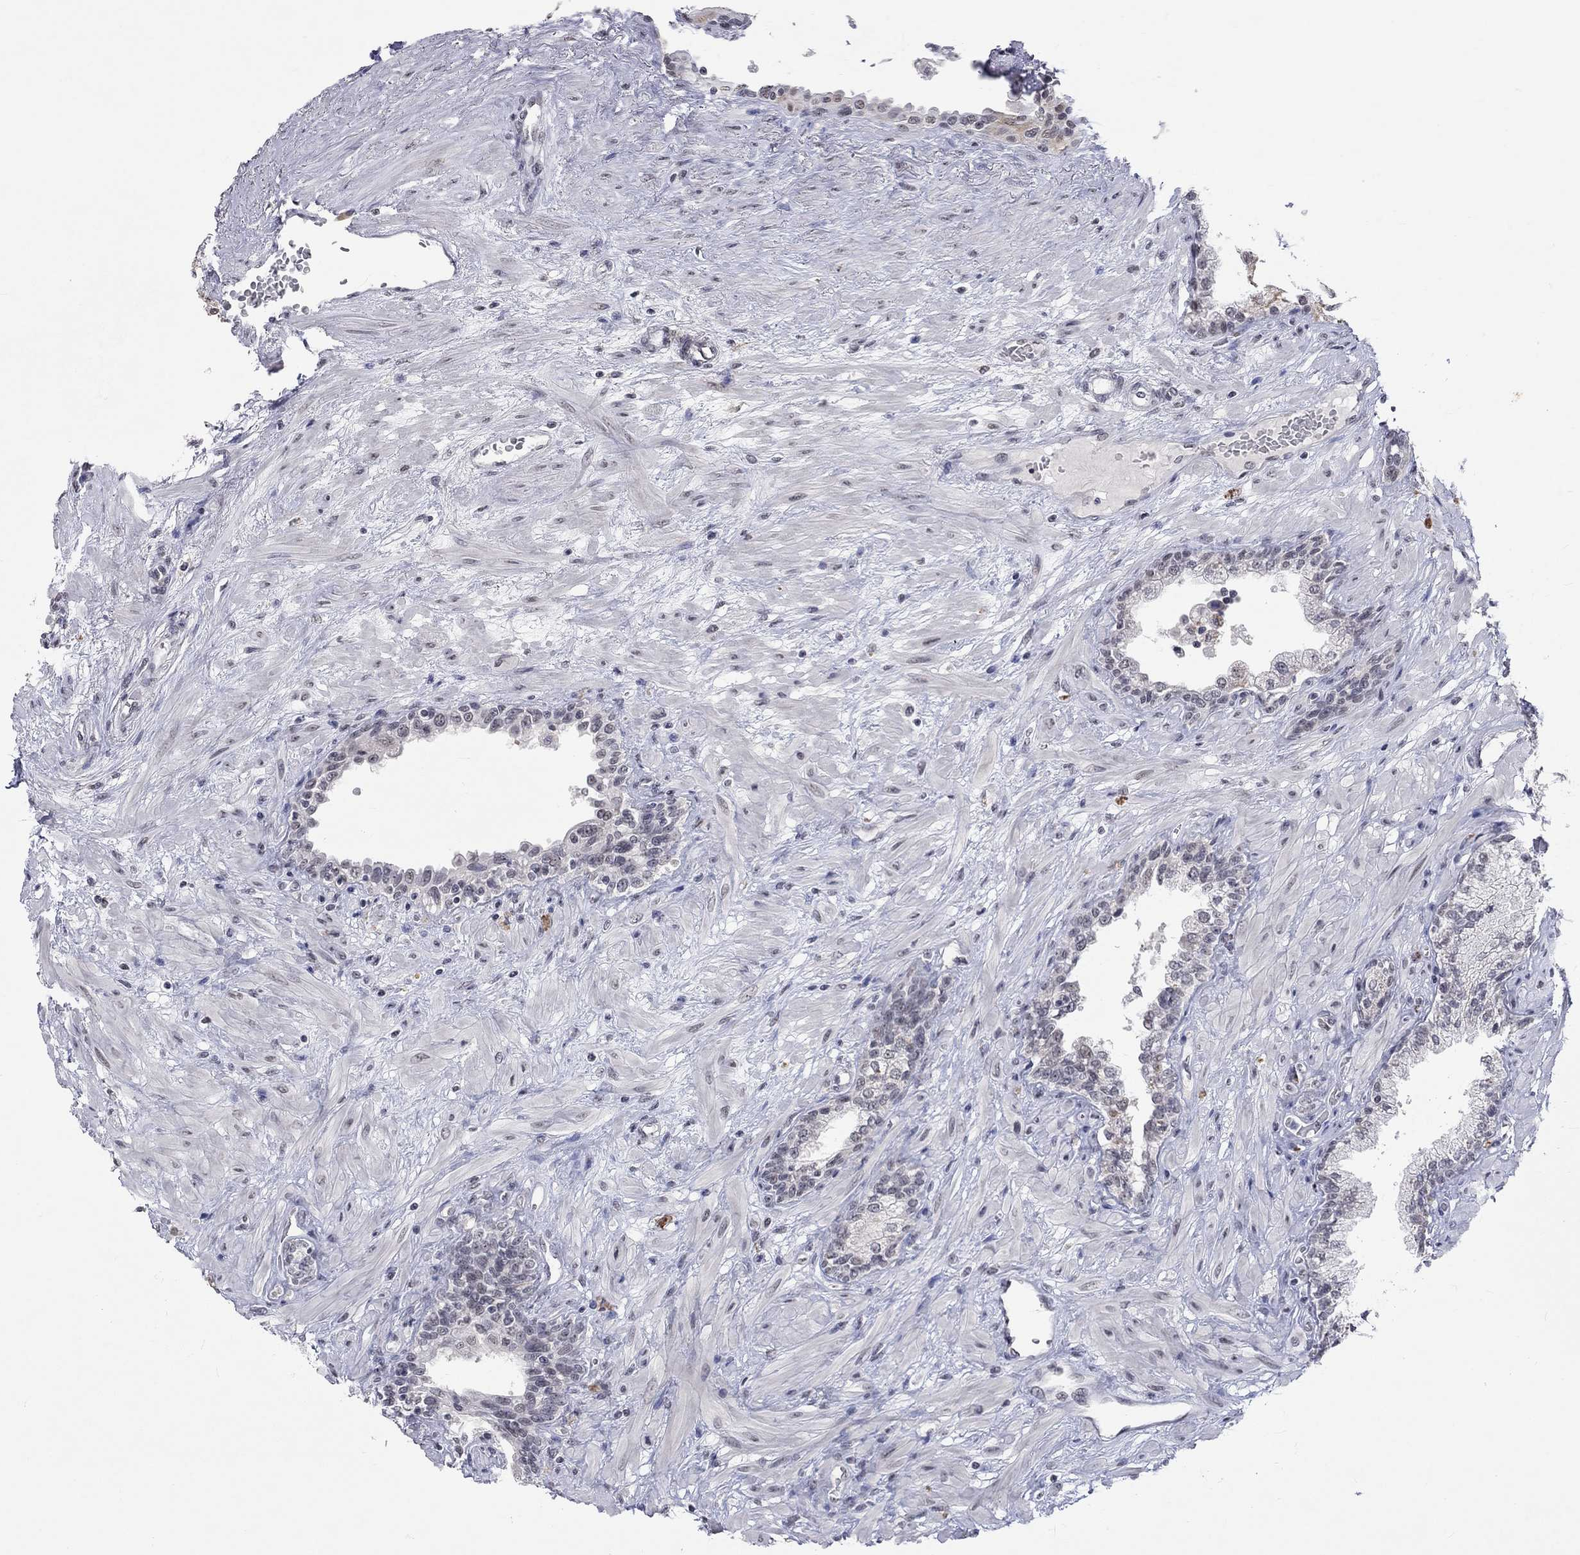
{"staining": {"intensity": "negative", "quantity": "none", "location": "none"}, "tissue": "prostate", "cell_type": "Glandular cells", "image_type": "normal", "snomed": [{"axis": "morphology", "description": "Normal tissue, NOS"}, {"axis": "topography", "description": "Prostate"}], "caption": "This is an immunohistochemistry (IHC) histopathology image of benign human prostate. There is no staining in glandular cells.", "gene": "TMEM143", "patient": {"sex": "male", "age": 63}}